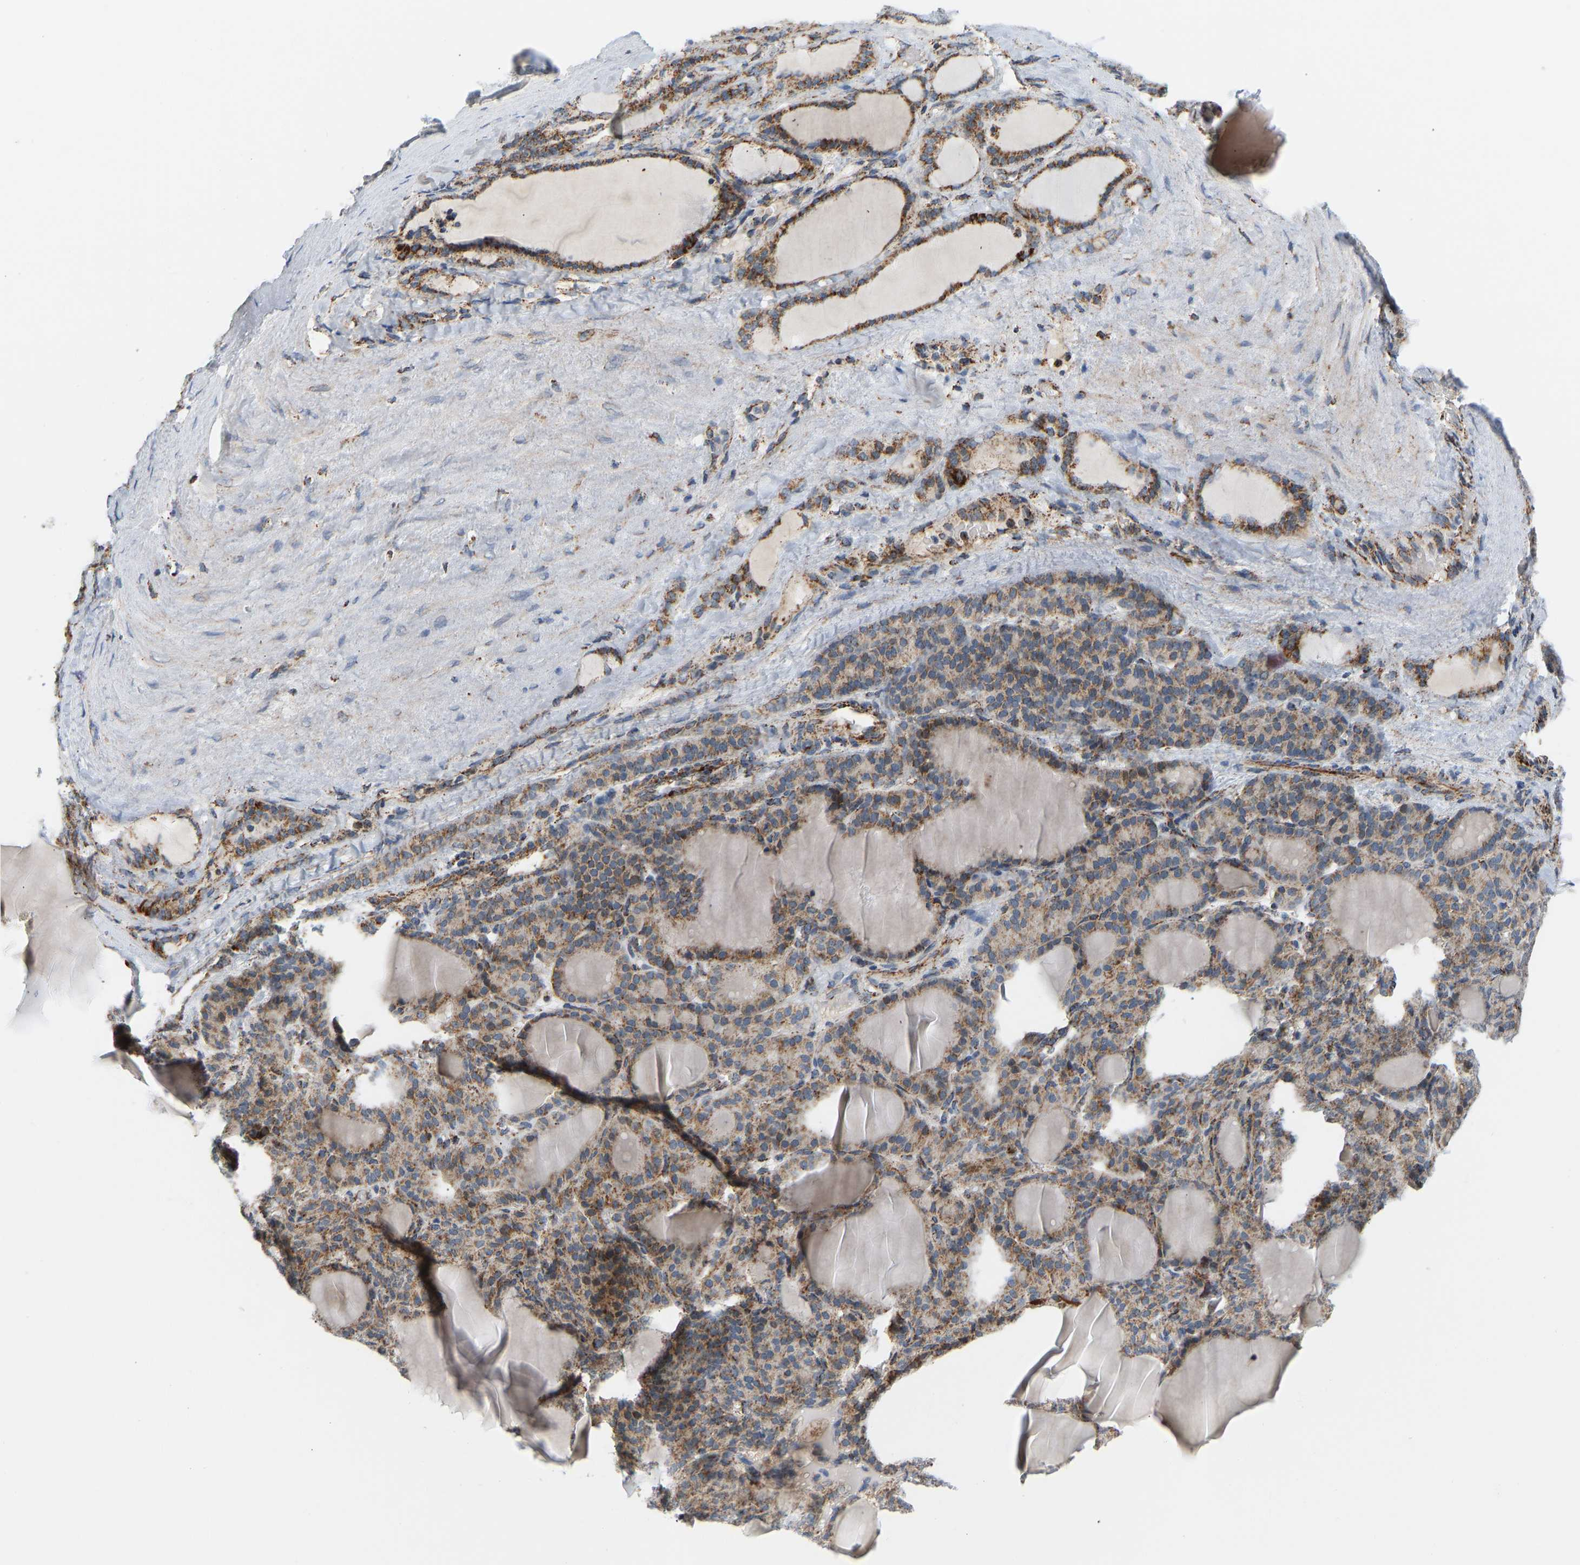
{"staining": {"intensity": "moderate", "quantity": ">75%", "location": "cytoplasmic/membranous"}, "tissue": "thyroid gland", "cell_type": "Glandular cells", "image_type": "normal", "snomed": [{"axis": "morphology", "description": "Normal tissue, NOS"}, {"axis": "topography", "description": "Thyroid gland"}], "caption": "Protein expression analysis of normal thyroid gland shows moderate cytoplasmic/membranous positivity in about >75% of glandular cells.", "gene": "GPSM2", "patient": {"sex": "female", "age": 28}}